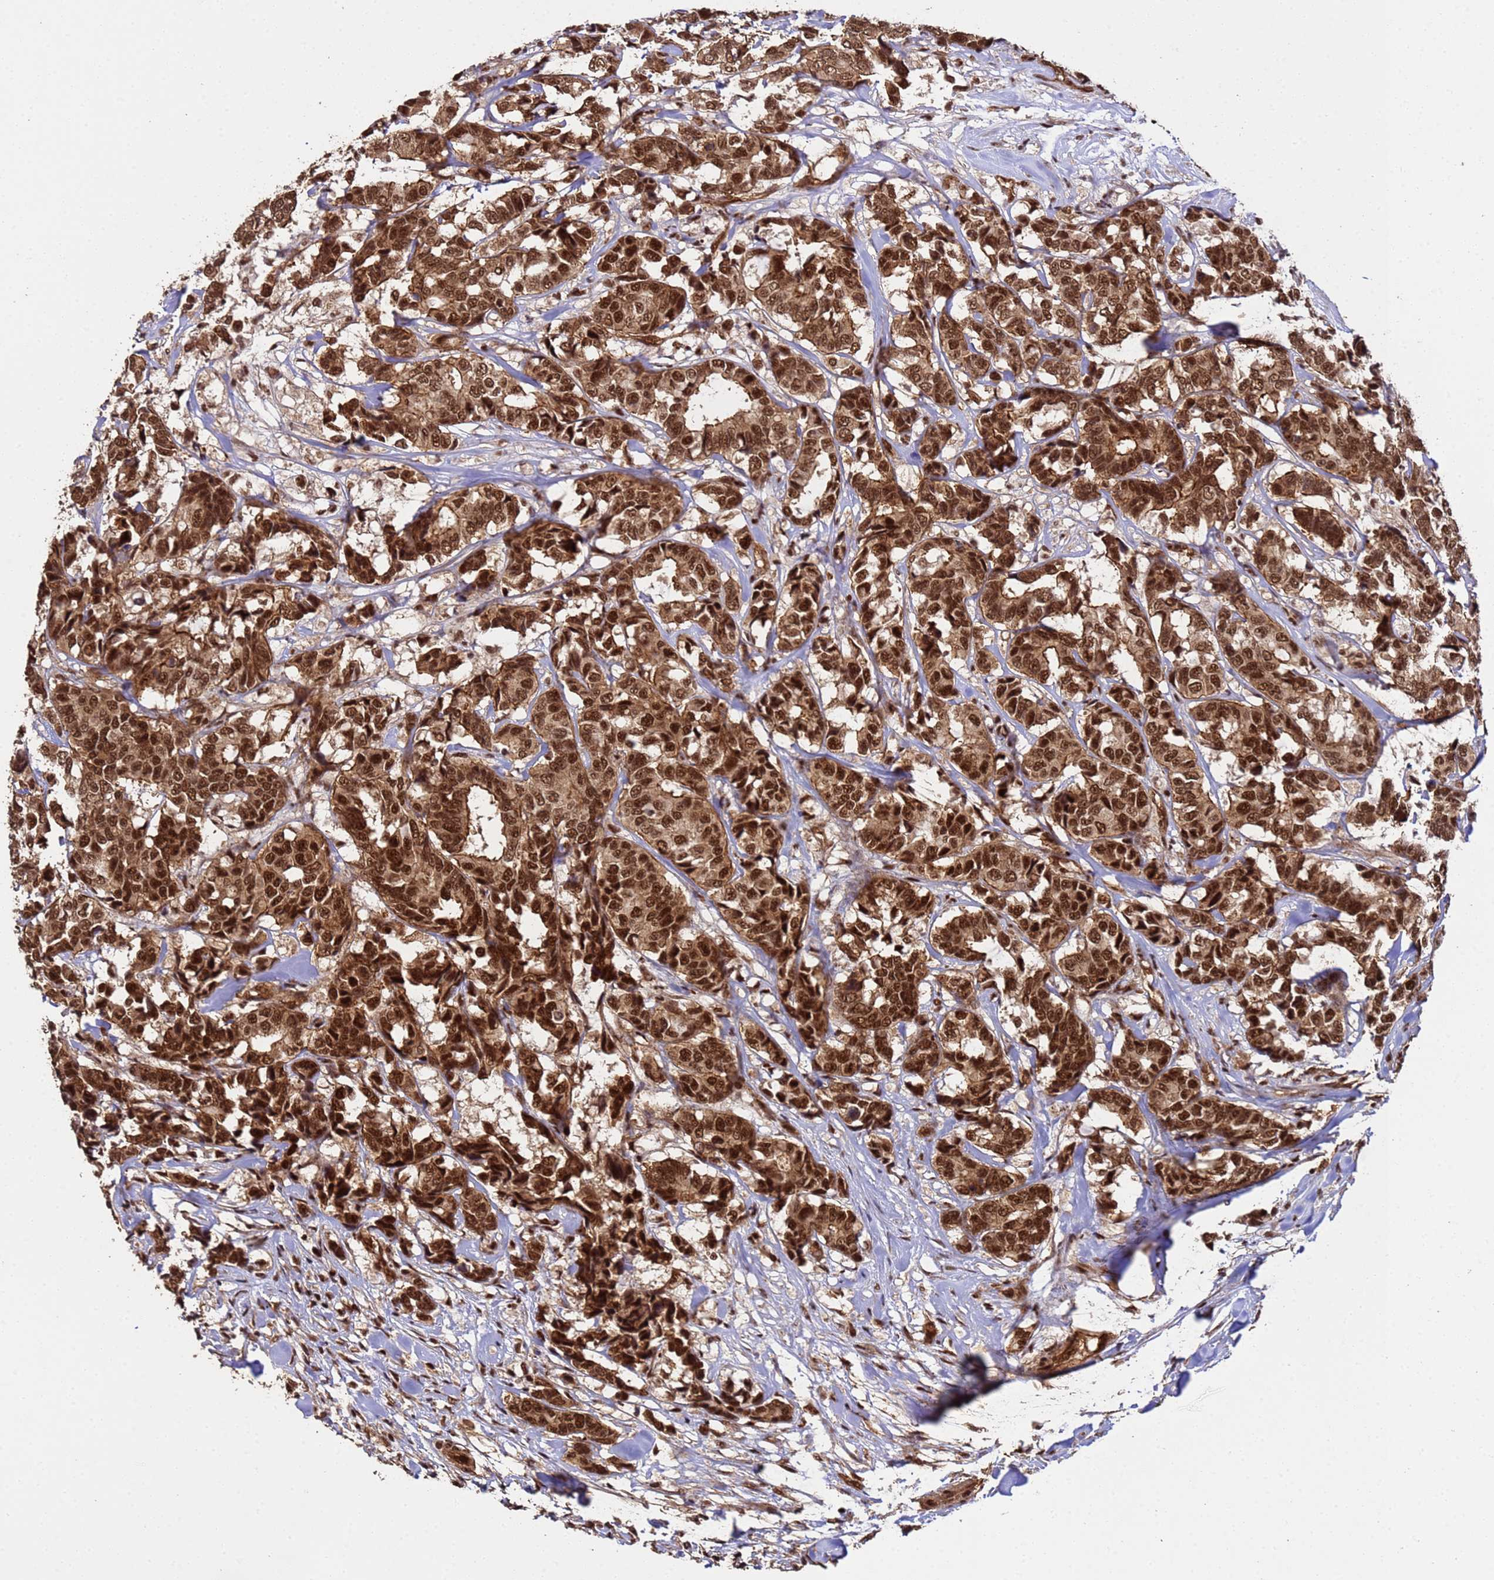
{"staining": {"intensity": "strong", "quantity": ">75%", "location": "cytoplasmic/membranous,nuclear"}, "tissue": "breast cancer", "cell_type": "Tumor cells", "image_type": "cancer", "snomed": [{"axis": "morphology", "description": "Duct carcinoma"}, {"axis": "topography", "description": "Breast"}], "caption": "Immunohistochemistry (IHC) (DAB) staining of human breast cancer reveals strong cytoplasmic/membranous and nuclear protein staining in about >75% of tumor cells. The staining was performed using DAB, with brown indicating positive protein expression. Nuclei are stained blue with hematoxylin.", "gene": "SYF2", "patient": {"sex": "female", "age": 87}}